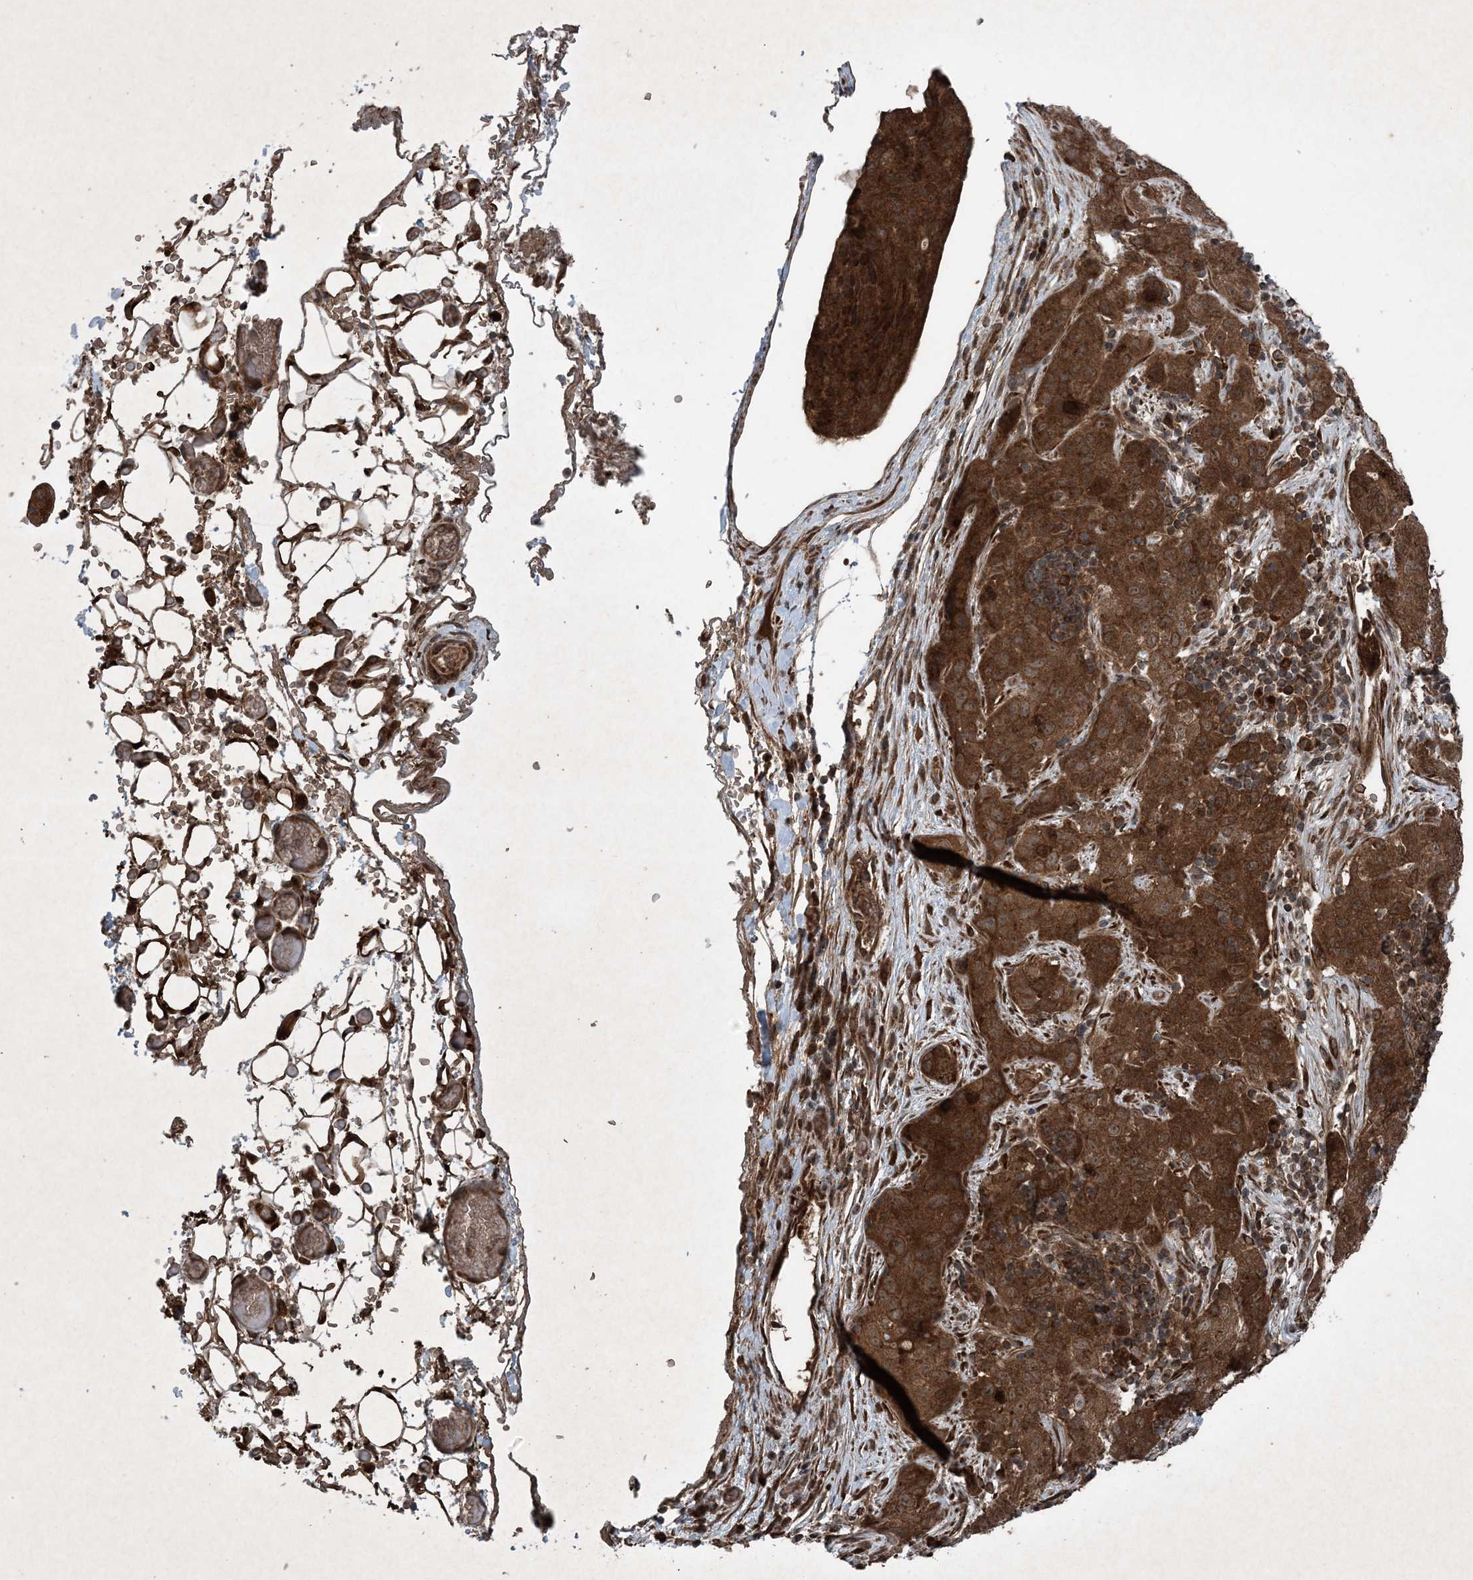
{"staining": {"intensity": "strong", "quantity": ">75%", "location": "cytoplasmic/membranous"}, "tissue": "stomach cancer", "cell_type": "Tumor cells", "image_type": "cancer", "snomed": [{"axis": "morphology", "description": "Normal tissue, NOS"}, {"axis": "morphology", "description": "Adenocarcinoma, NOS"}, {"axis": "topography", "description": "Lymph node"}, {"axis": "topography", "description": "Stomach"}], "caption": "An image of human stomach adenocarcinoma stained for a protein shows strong cytoplasmic/membranous brown staining in tumor cells.", "gene": "GNG5", "patient": {"sex": "male", "age": 48}}